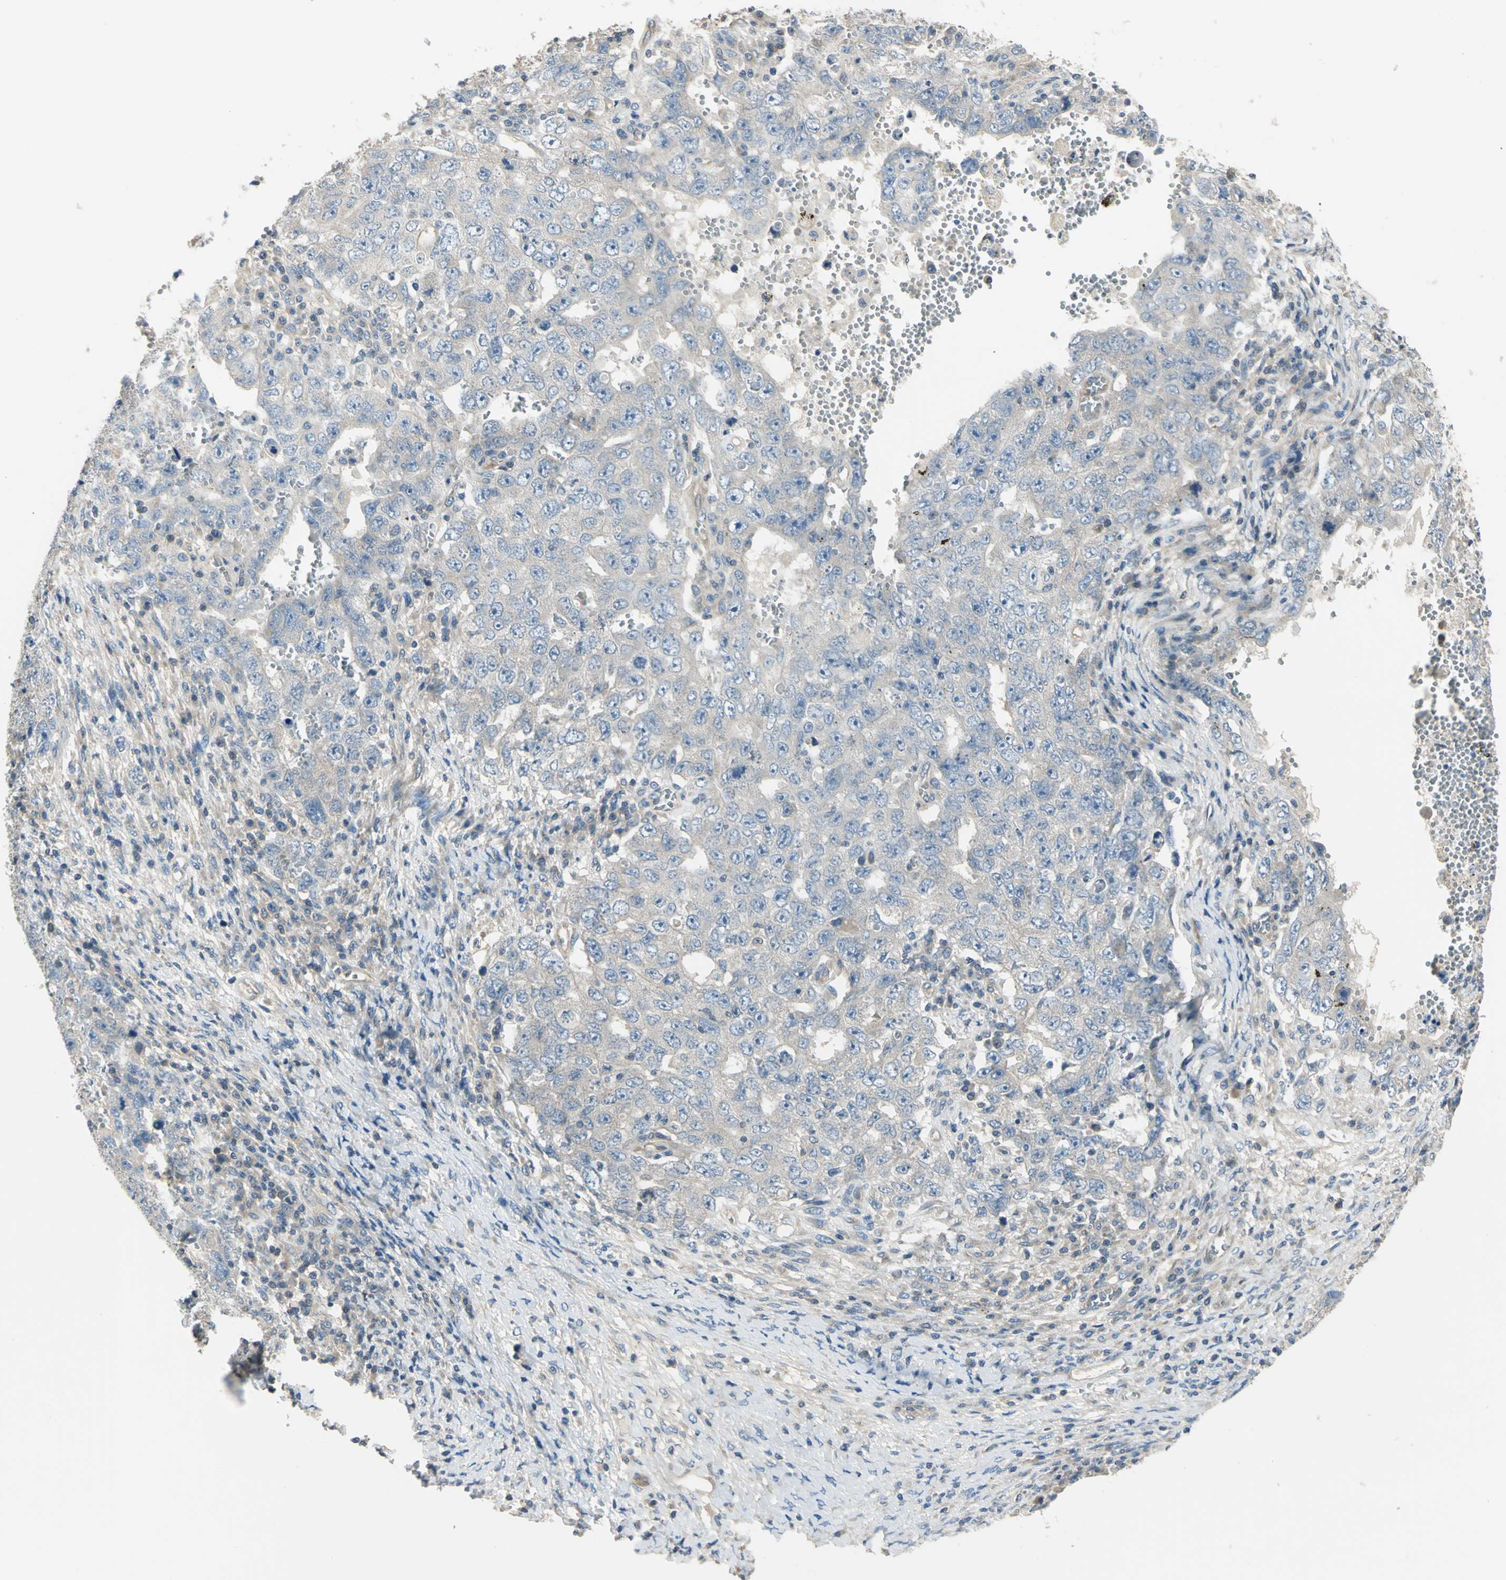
{"staining": {"intensity": "weak", "quantity": "25%-75%", "location": "cytoplasmic/membranous"}, "tissue": "testis cancer", "cell_type": "Tumor cells", "image_type": "cancer", "snomed": [{"axis": "morphology", "description": "Carcinoma, Embryonal, NOS"}, {"axis": "topography", "description": "Testis"}], "caption": "A brown stain shows weak cytoplasmic/membranous staining of a protein in testis cancer tumor cells.", "gene": "PRKAA1", "patient": {"sex": "male", "age": 26}}